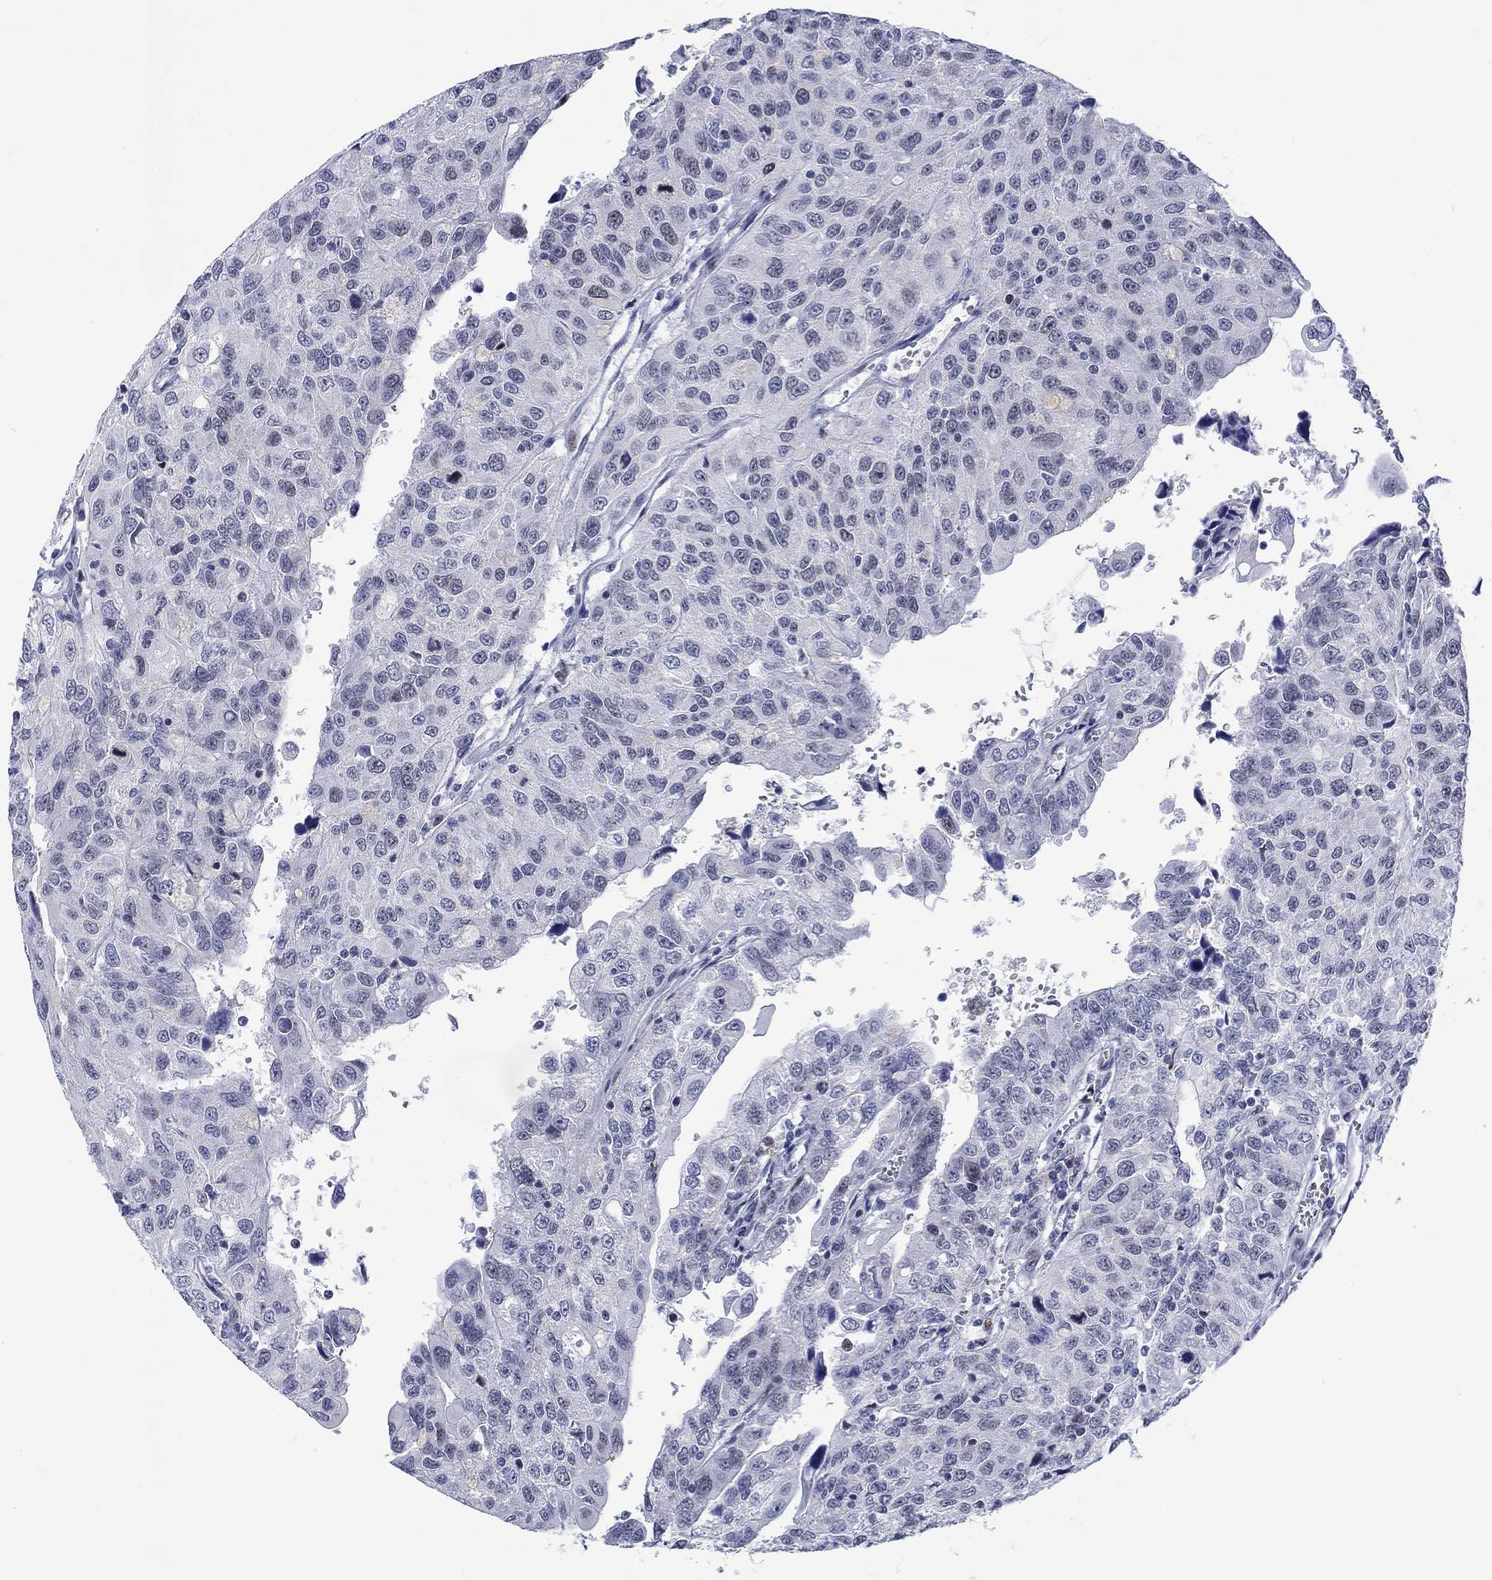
{"staining": {"intensity": "weak", "quantity": "<25%", "location": "nuclear"}, "tissue": "urothelial cancer", "cell_type": "Tumor cells", "image_type": "cancer", "snomed": [{"axis": "morphology", "description": "Urothelial carcinoma, NOS"}, {"axis": "morphology", "description": "Urothelial carcinoma, High grade"}, {"axis": "topography", "description": "Urinary bladder"}], "caption": "An IHC histopathology image of urothelial cancer is shown. There is no staining in tumor cells of urothelial cancer. The staining was performed using DAB (3,3'-diaminobenzidine) to visualize the protein expression in brown, while the nuclei were stained in blue with hematoxylin (Magnification: 20x).", "gene": "CDCA2", "patient": {"sex": "female", "age": 73}}